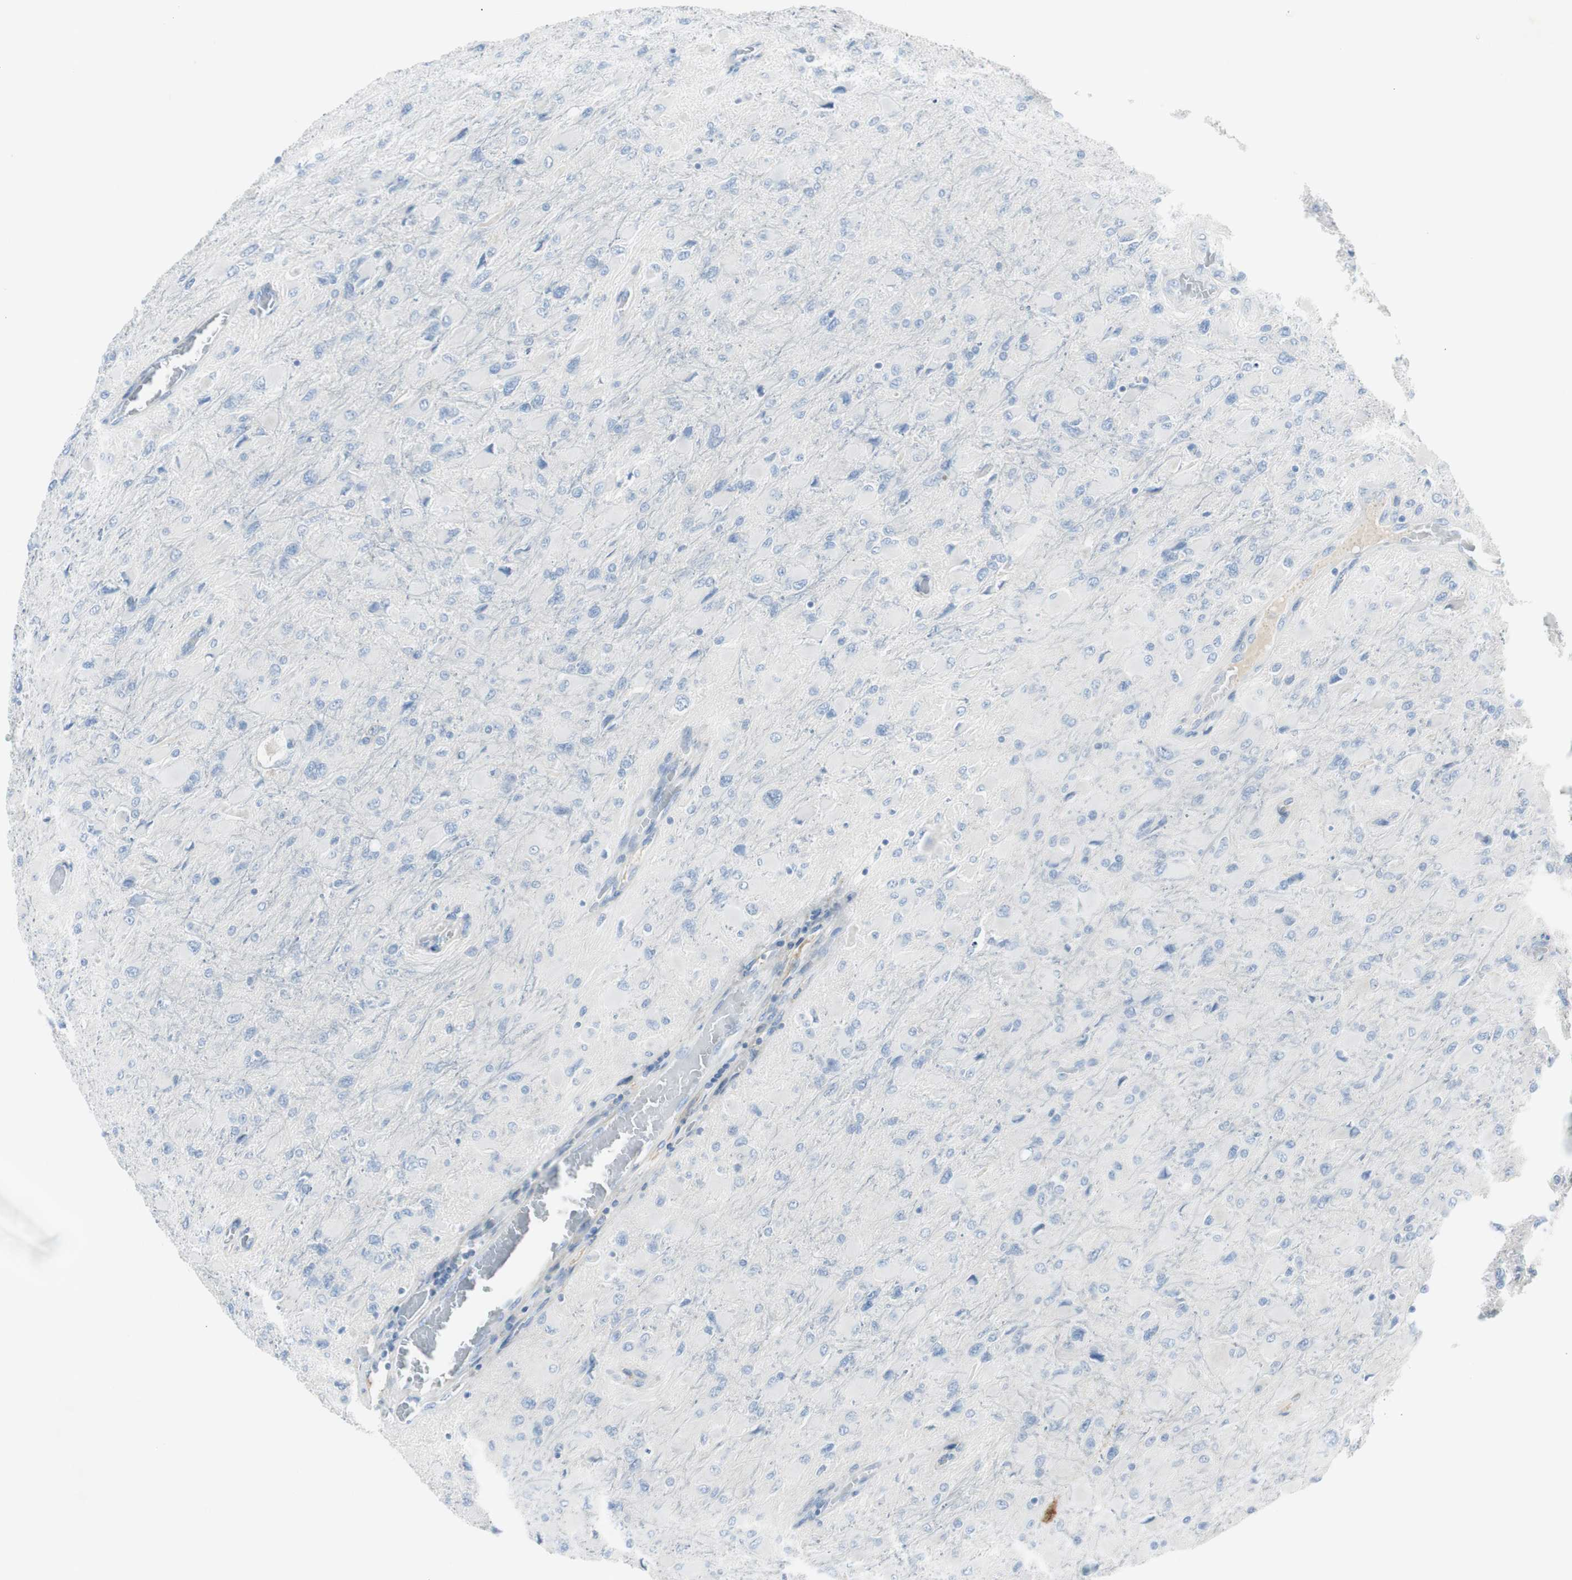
{"staining": {"intensity": "negative", "quantity": "none", "location": "none"}, "tissue": "glioma", "cell_type": "Tumor cells", "image_type": "cancer", "snomed": [{"axis": "morphology", "description": "Glioma, malignant, High grade"}, {"axis": "topography", "description": "Cerebral cortex"}], "caption": "A micrograph of glioma stained for a protein displays no brown staining in tumor cells.", "gene": "CACNA2D1", "patient": {"sex": "female", "age": 36}}